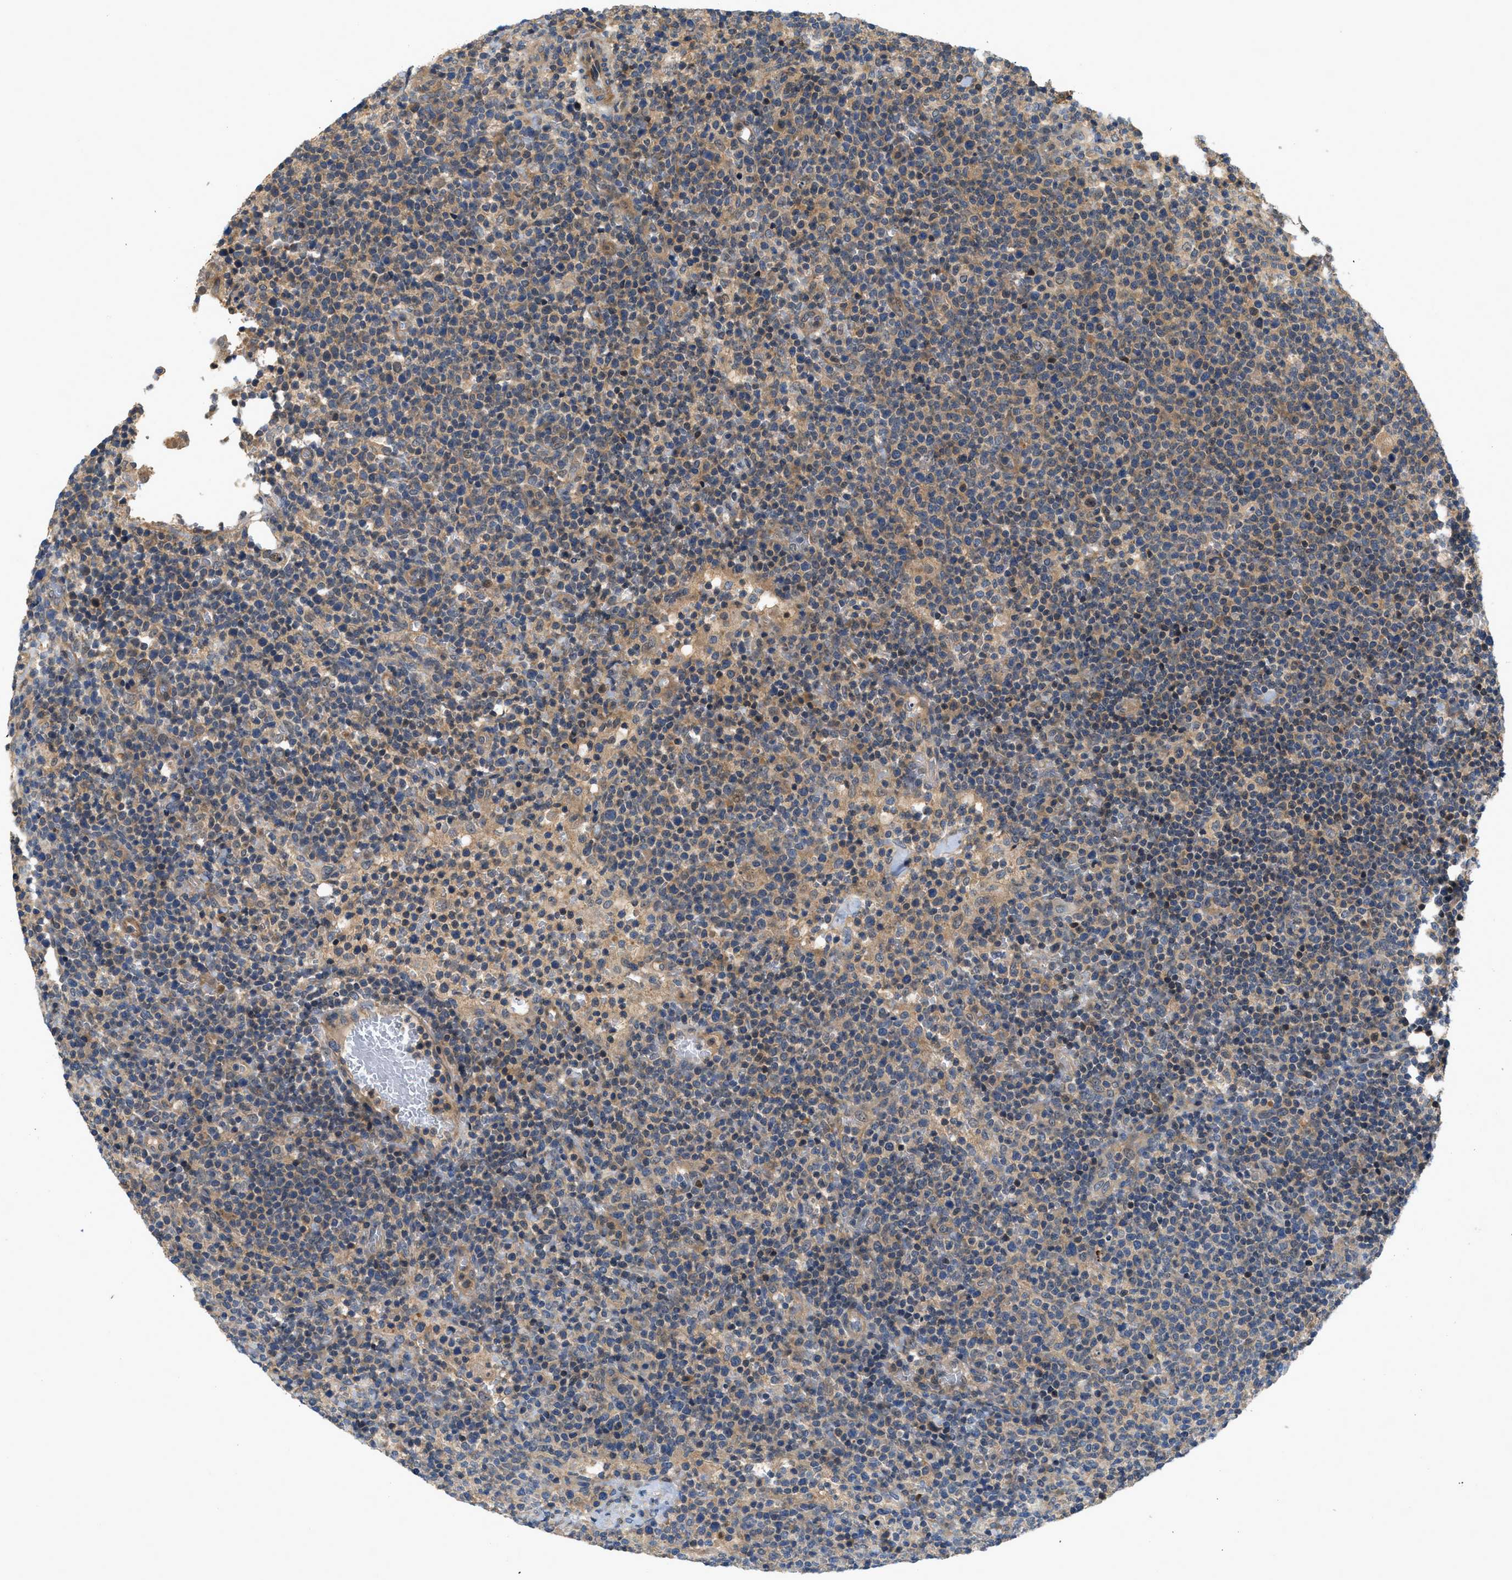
{"staining": {"intensity": "weak", "quantity": "25%-75%", "location": "cytoplasmic/membranous"}, "tissue": "lymphoma", "cell_type": "Tumor cells", "image_type": "cancer", "snomed": [{"axis": "morphology", "description": "Malignant lymphoma, non-Hodgkin's type, High grade"}, {"axis": "topography", "description": "Lymph node"}], "caption": "A micrograph of malignant lymphoma, non-Hodgkin's type (high-grade) stained for a protein demonstrates weak cytoplasmic/membranous brown staining in tumor cells.", "gene": "GPR31", "patient": {"sex": "male", "age": 61}}